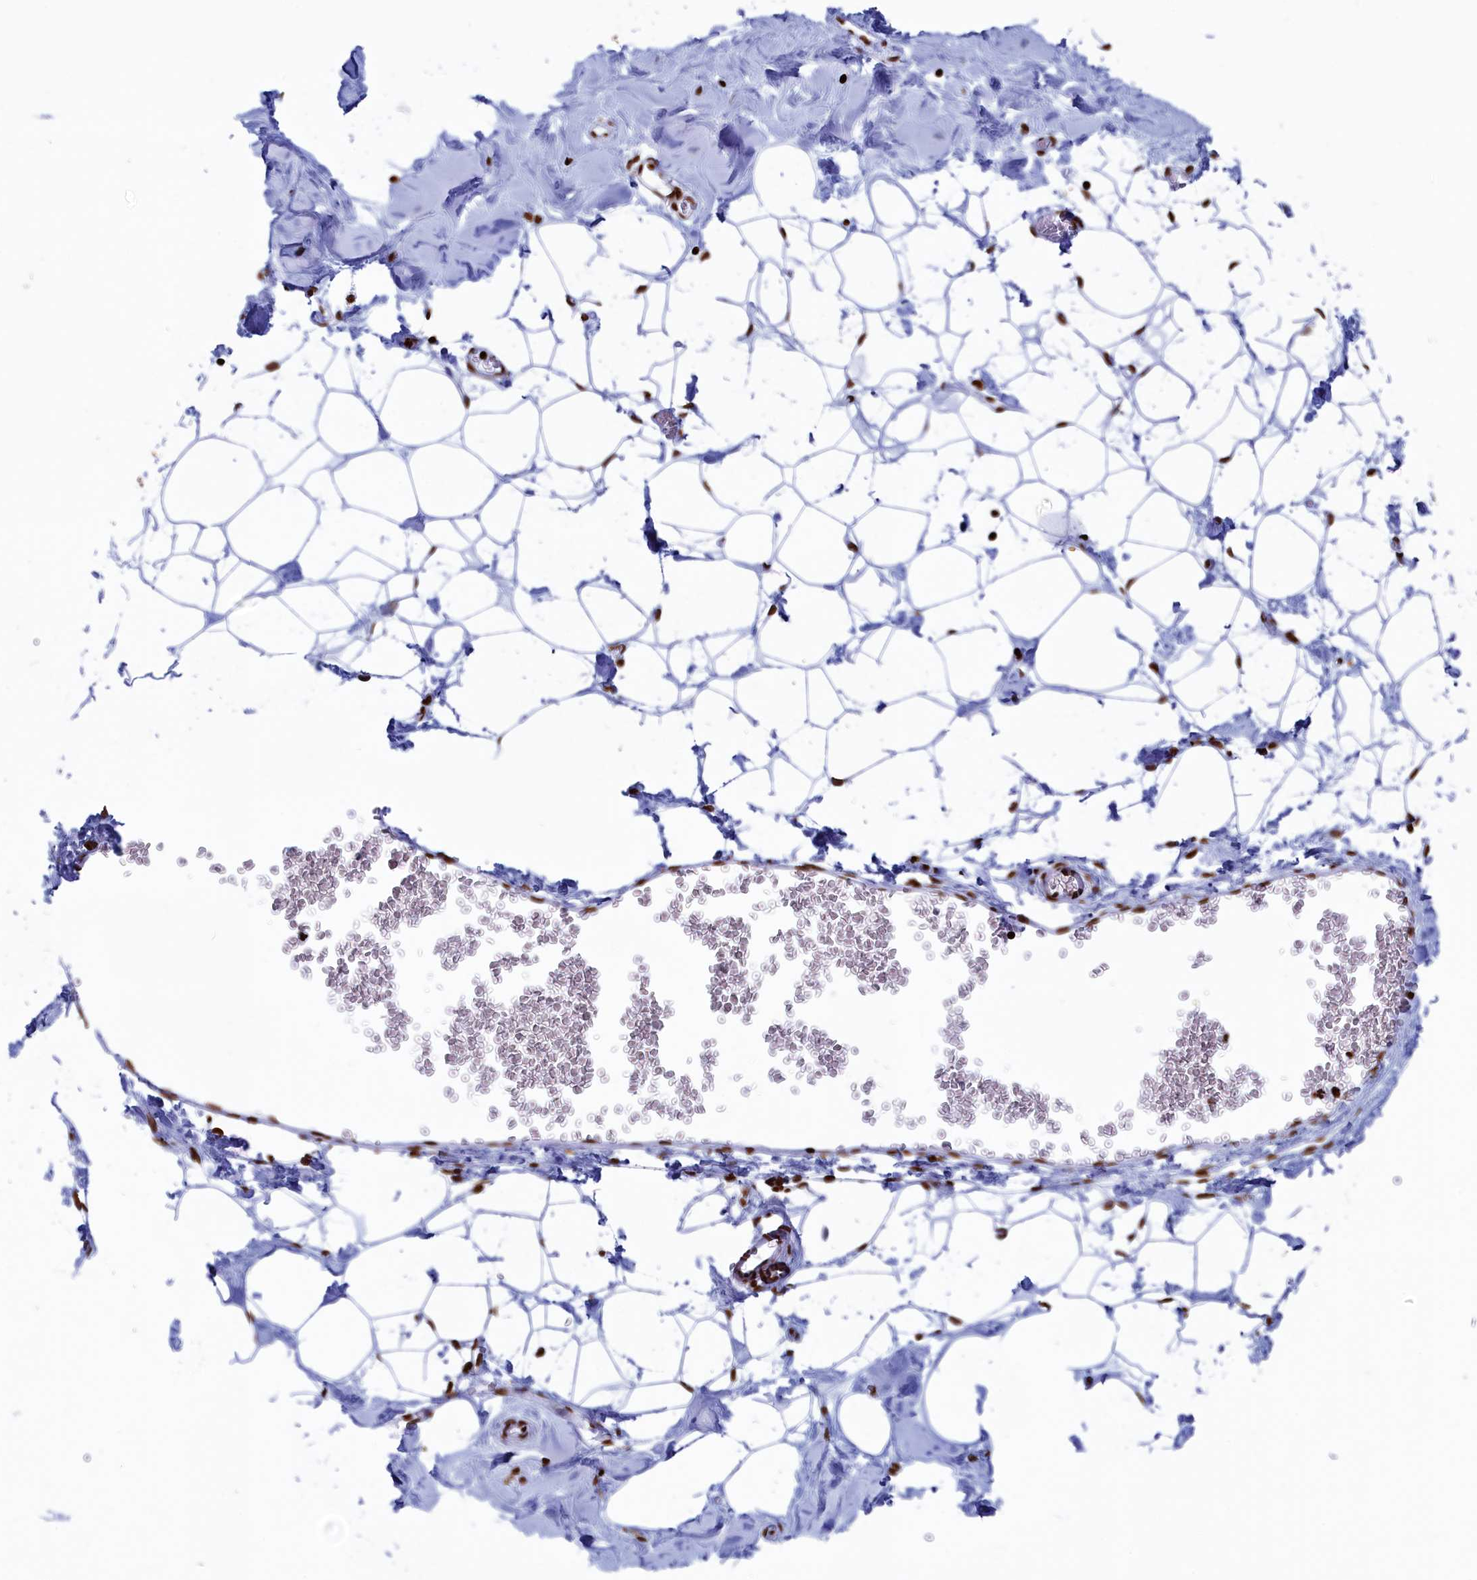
{"staining": {"intensity": "moderate", "quantity": ">75%", "location": "nuclear"}, "tissue": "breast", "cell_type": "Adipocytes", "image_type": "normal", "snomed": [{"axis": "morphology", "description": "Normal tissue, NOS"}, {"axis": "topography", "description": "Breast"}], "caption": "A brown stain shows moderate nuclear positivity of a protein in adipocytes of normal human breast. (Brightfield microscopy of DAB IHC at high magnification).", "gene": "APOBEC3A", "patient": {"sex": "female", "age": 27}}